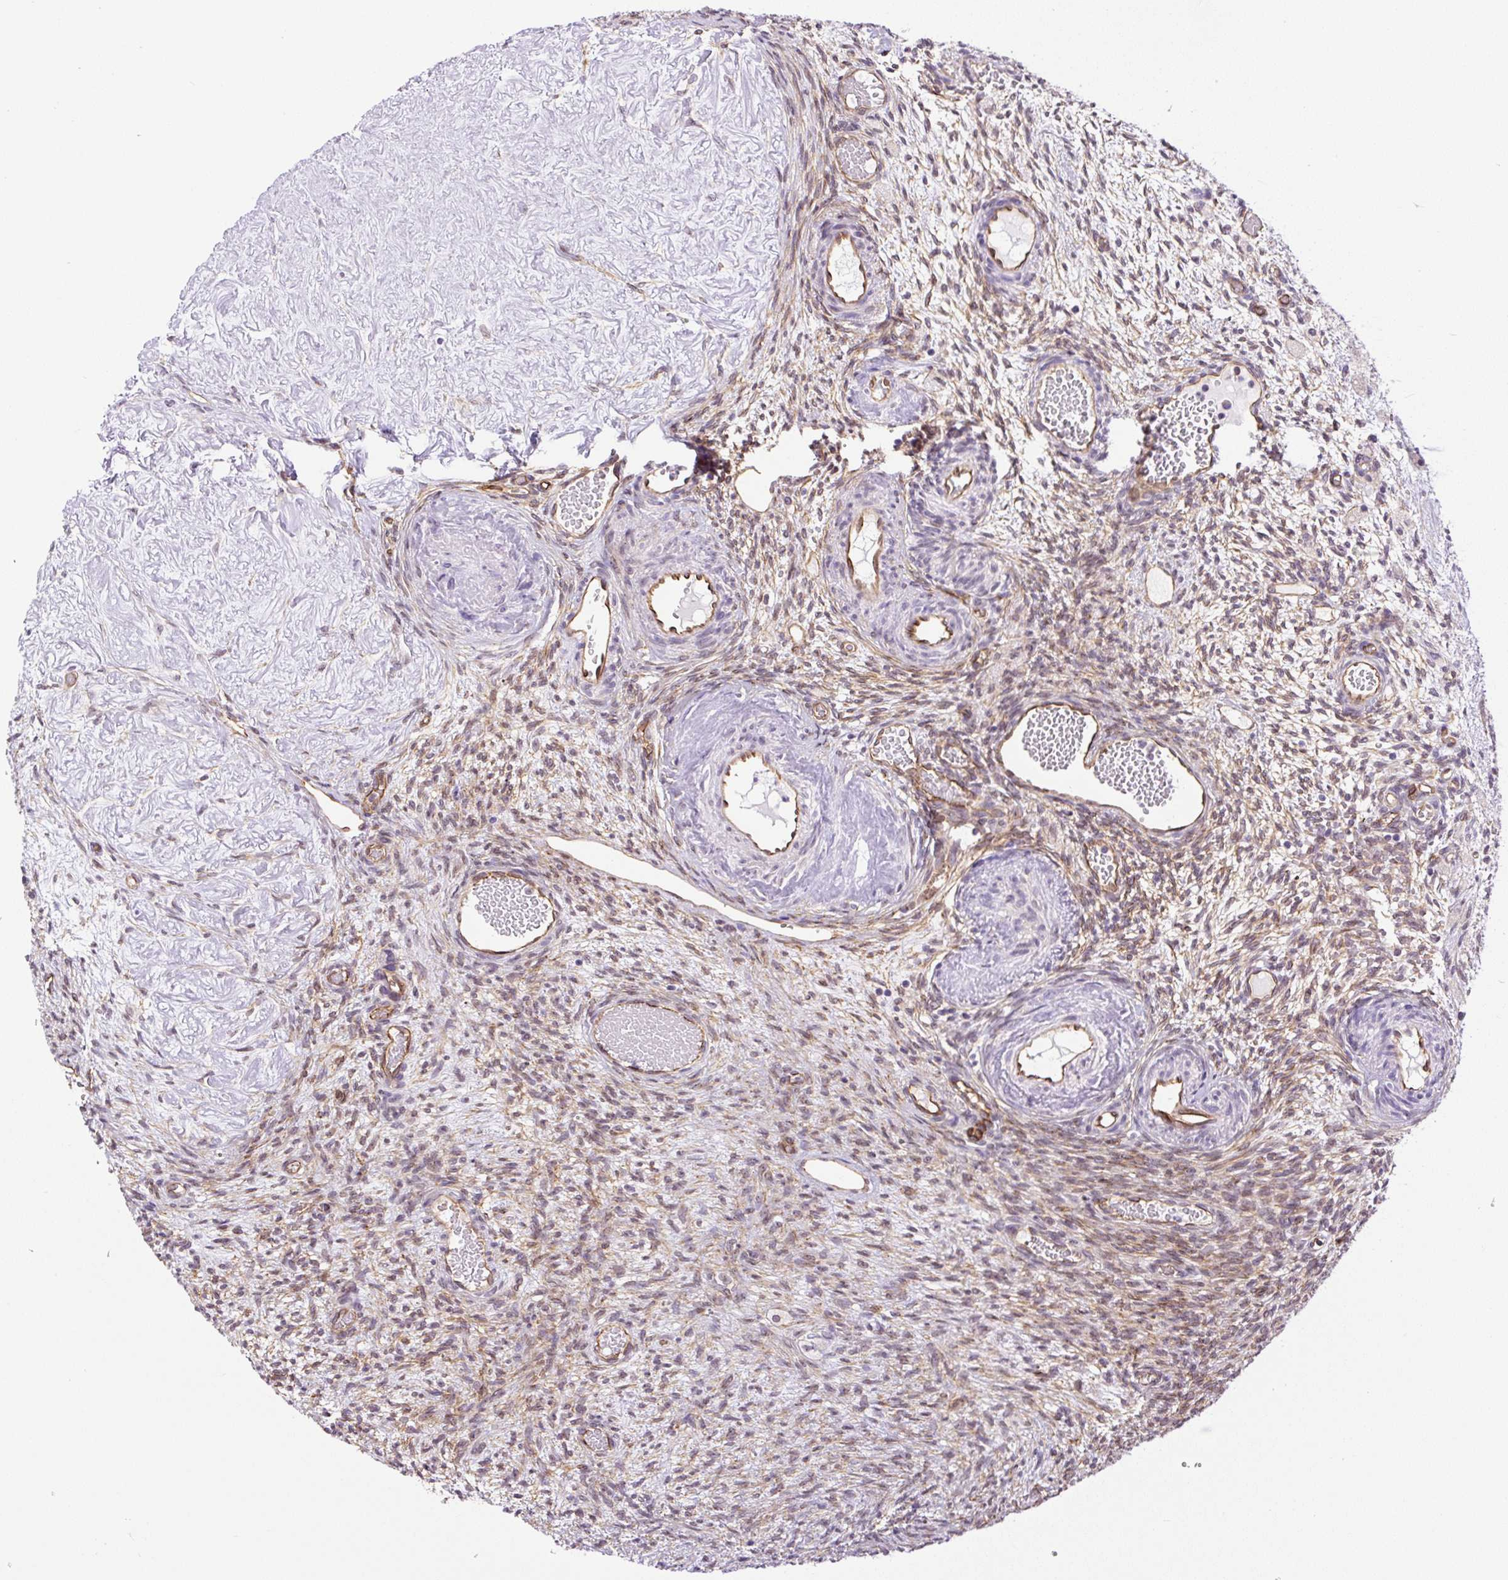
{"staining": {"intensity": "moderate", "quantity": ">75%", "location": "cytoplasmic/membranous"}, "tissue": "ovary", "cell_type": "Follicle cells", "image_type": "normal", "snomed": [{"axis": "morphology", "description": "Normal tissue, NOS"}, {"axis": "topography", "description": "Ovary"}], "caption": "This histopathology image reveals IHC staining of normal human ovary, with medium moderate cytoplasmic/membranous staining in about >75% of follicle cells.", "gene": "MYO5C", "patient": {"sex": "female", "age": 67}}